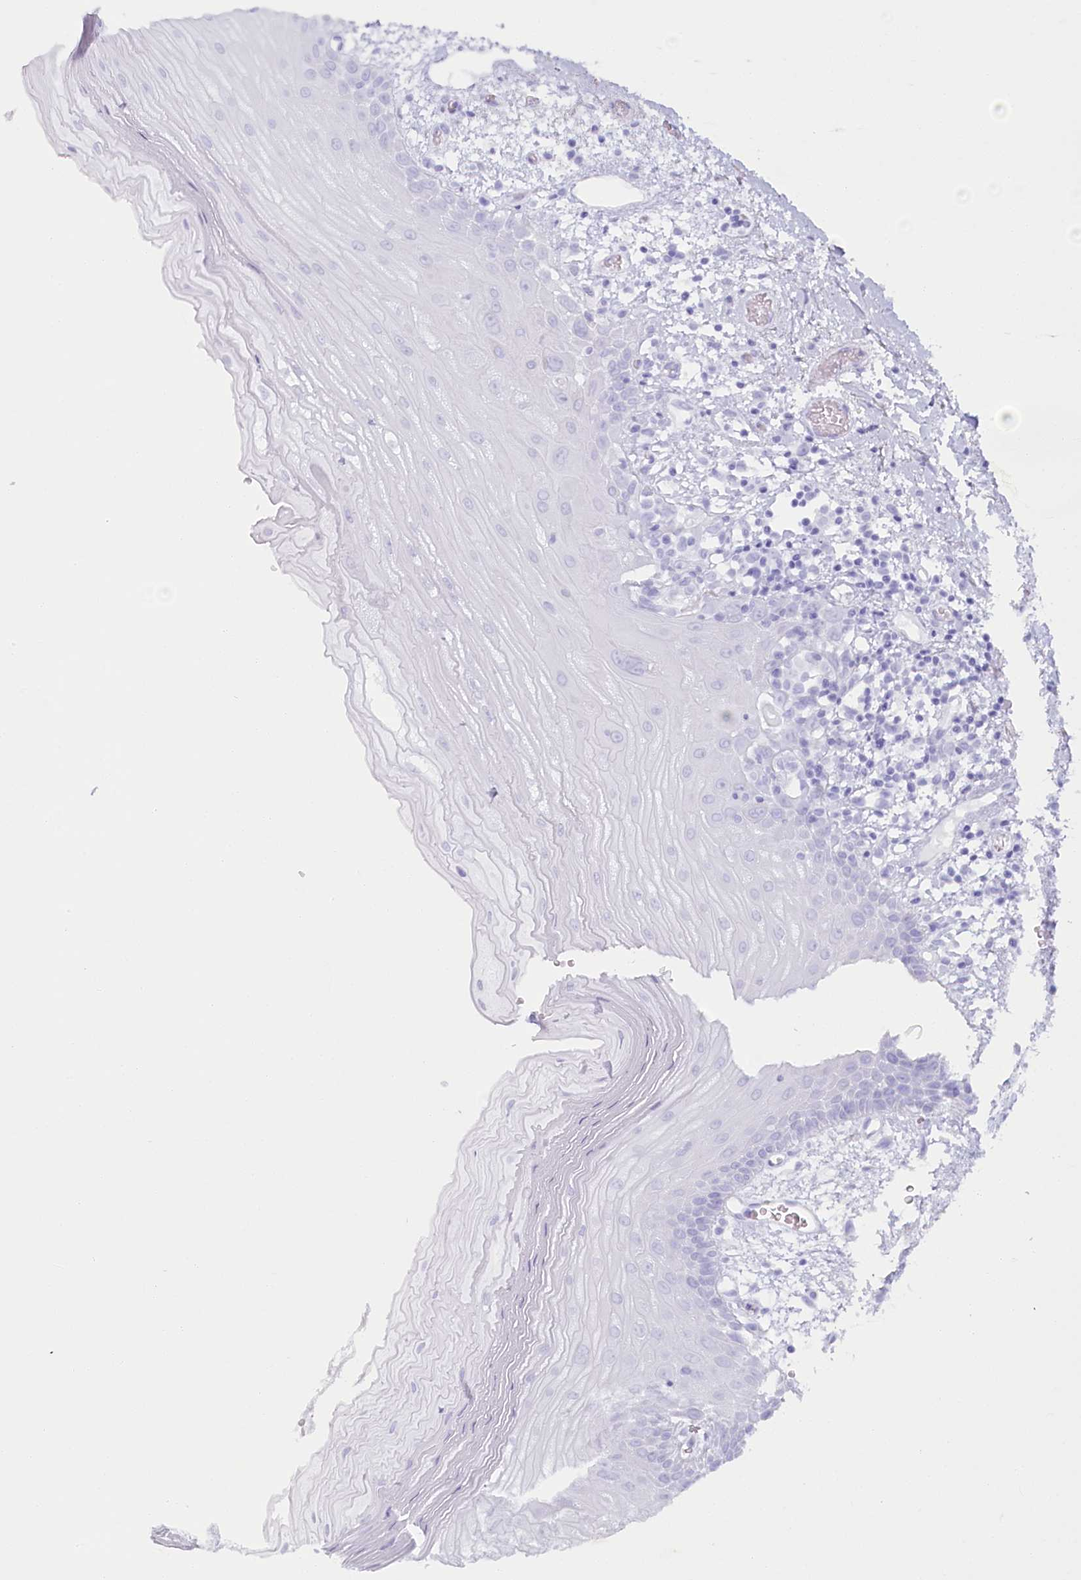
{"staining": {"intensity": "negative", "quantity": "none", "location": "none"}, "tissue": "oral mucosa", "cell_type": "Squamous epithelial cells", "image_type": "normal", "snomed": [{"axis": "morphology", "description": "Normal tissue, NOS"}, {"axis": "topography", "description": "Oral tissue"}], "caption": "The photomicrograph shows no significant positivity in squamous epithelial cells of oral mucosa.", "gene": "ABHD8", "patient": {"sex": "male", "age": 52}}